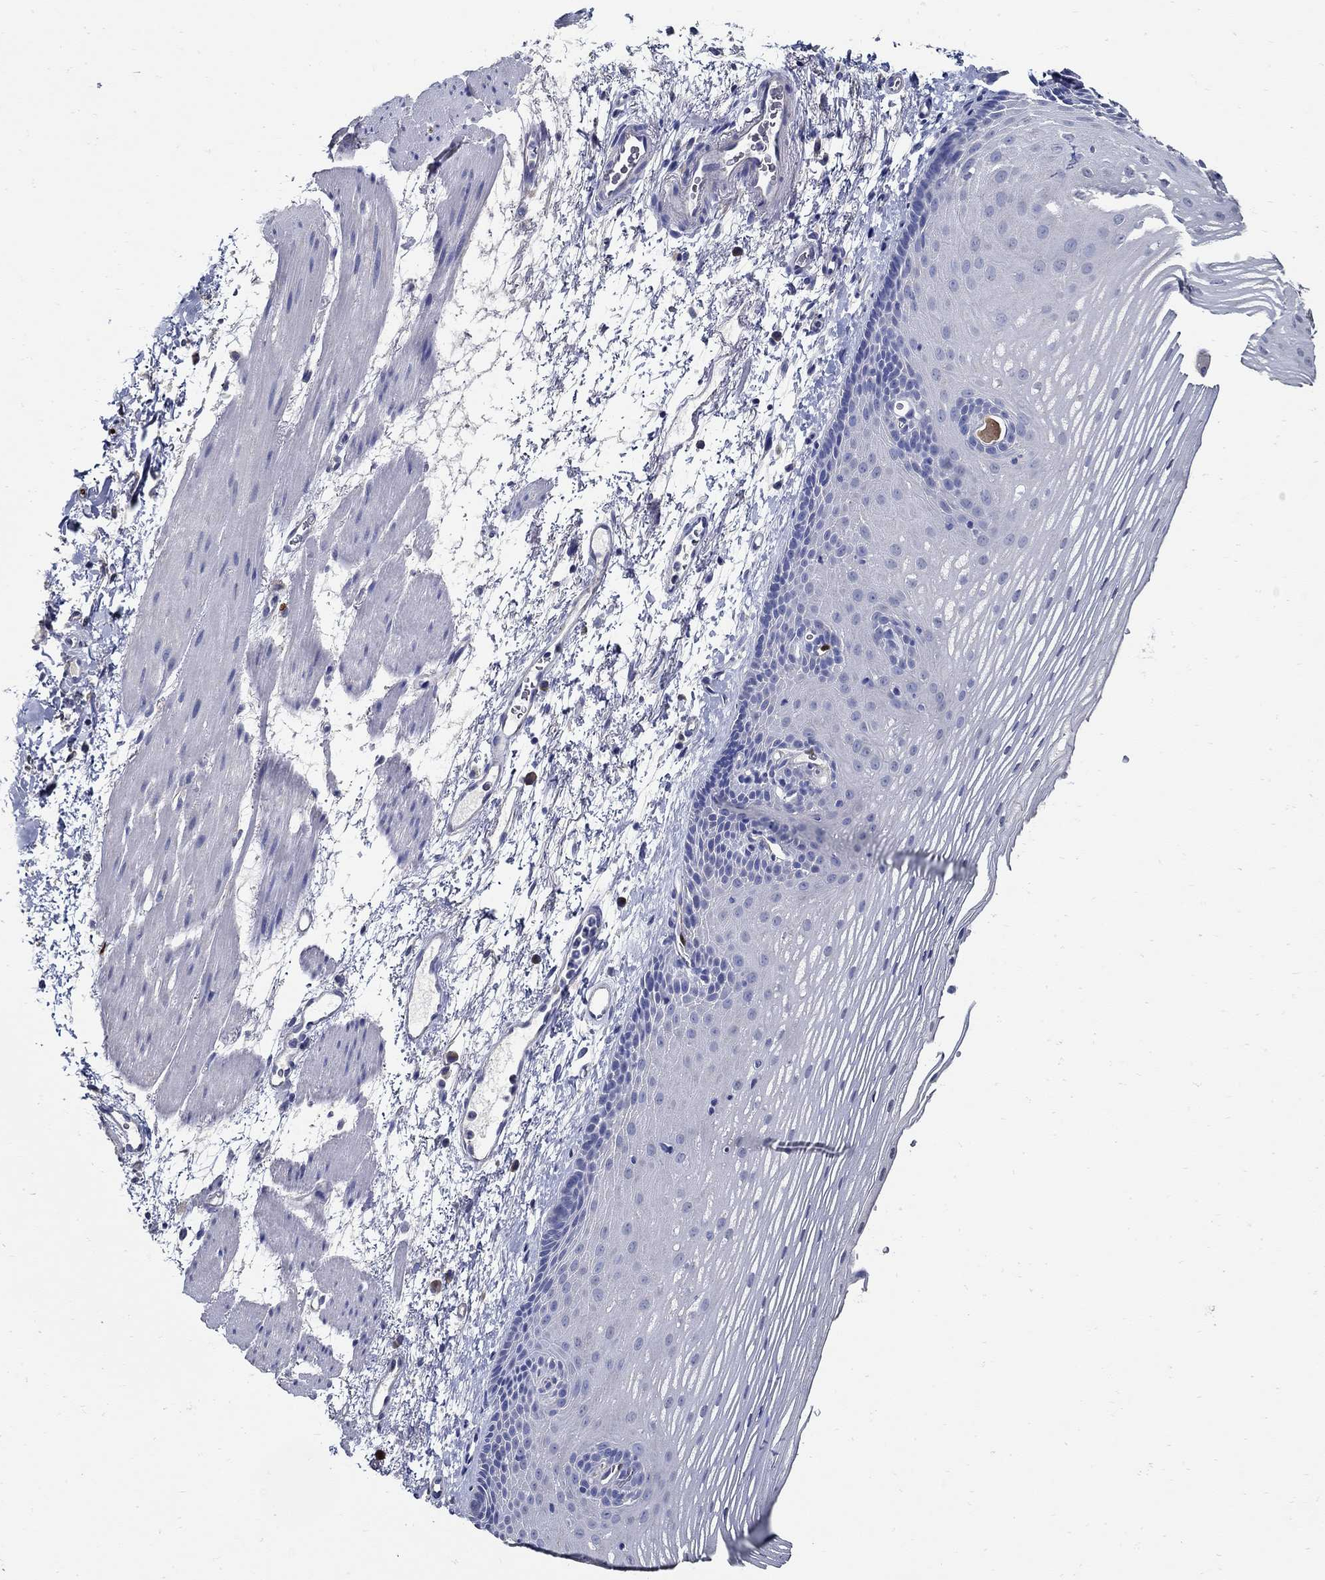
{"staining": {"intensity": "negative", "quantity": "none", "location": "none"}, "tissue": "esophagus", "cell_type": "Squamous epithelial cells", "image_type": "normal", "snomed": [{"axis": "morphology", "description": "Normal tissue, NOS"}, {"axis": "topography", "description": "Esophagus"}], "caption": "The micrograph reveals no staining of squamous epithelial cells in benign esophagus.", "gene": "PRX", "patient": {"sex": "male", "age": 76}}